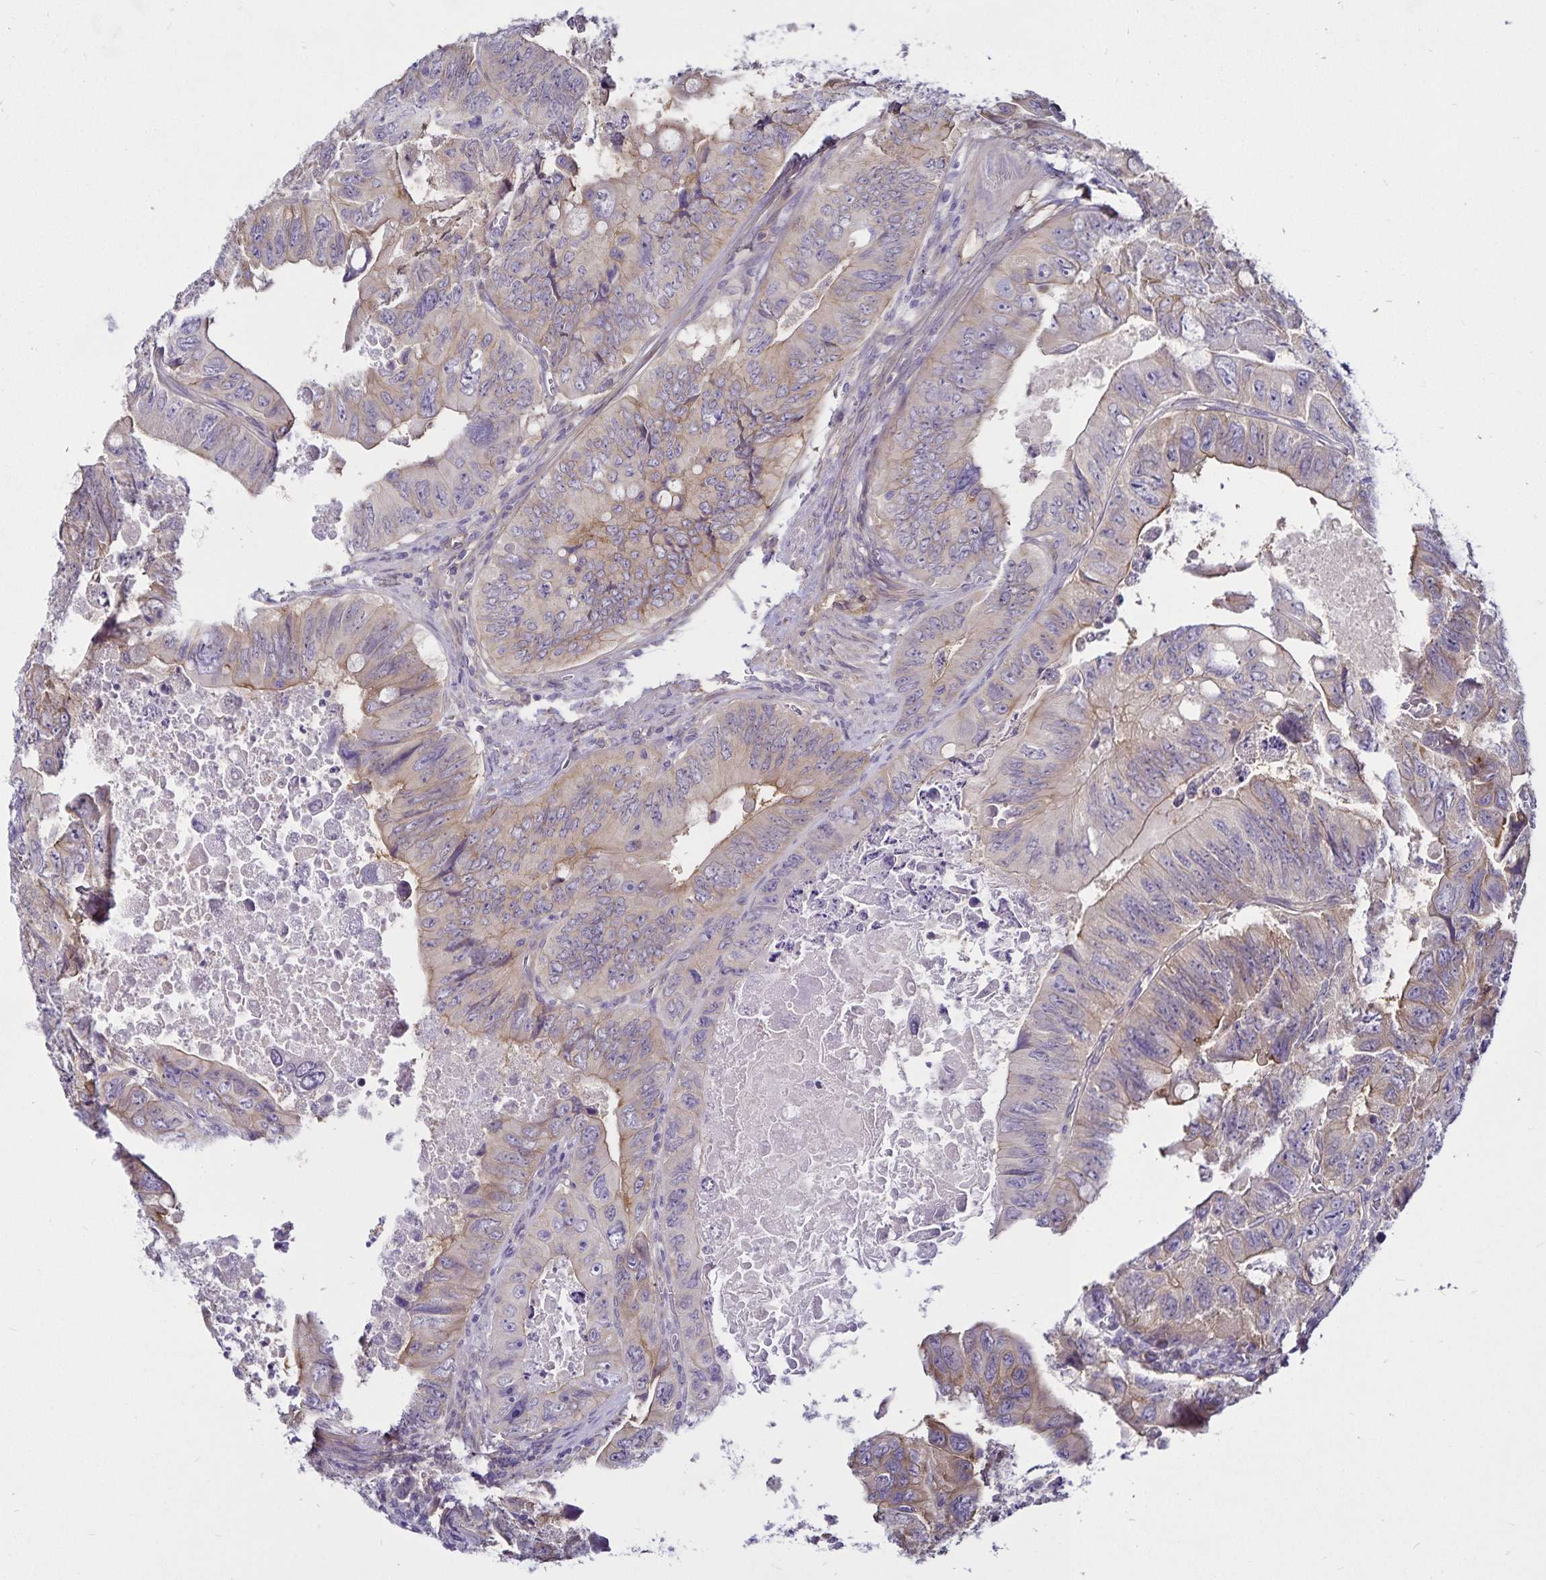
{"staining": {"intensity": "weak", "quantity": "<25%", "location": "cytoplasmic/membranous"}, "tissue": "colorectal cancer", "cell_type": "Tumor cells", "image_type": "cancer", "snomed": [{"axis": "morphology", "description": "Adenocarcinoma, NOS"}, {"axis": "topography", "description": "Colon"}], "caption": "Immunohistochemistry (IHC) of colorectal cancer displays no staining in tumor cells.", "gene": "GNG12", "patient": {"sex": "female", "age": 84}}